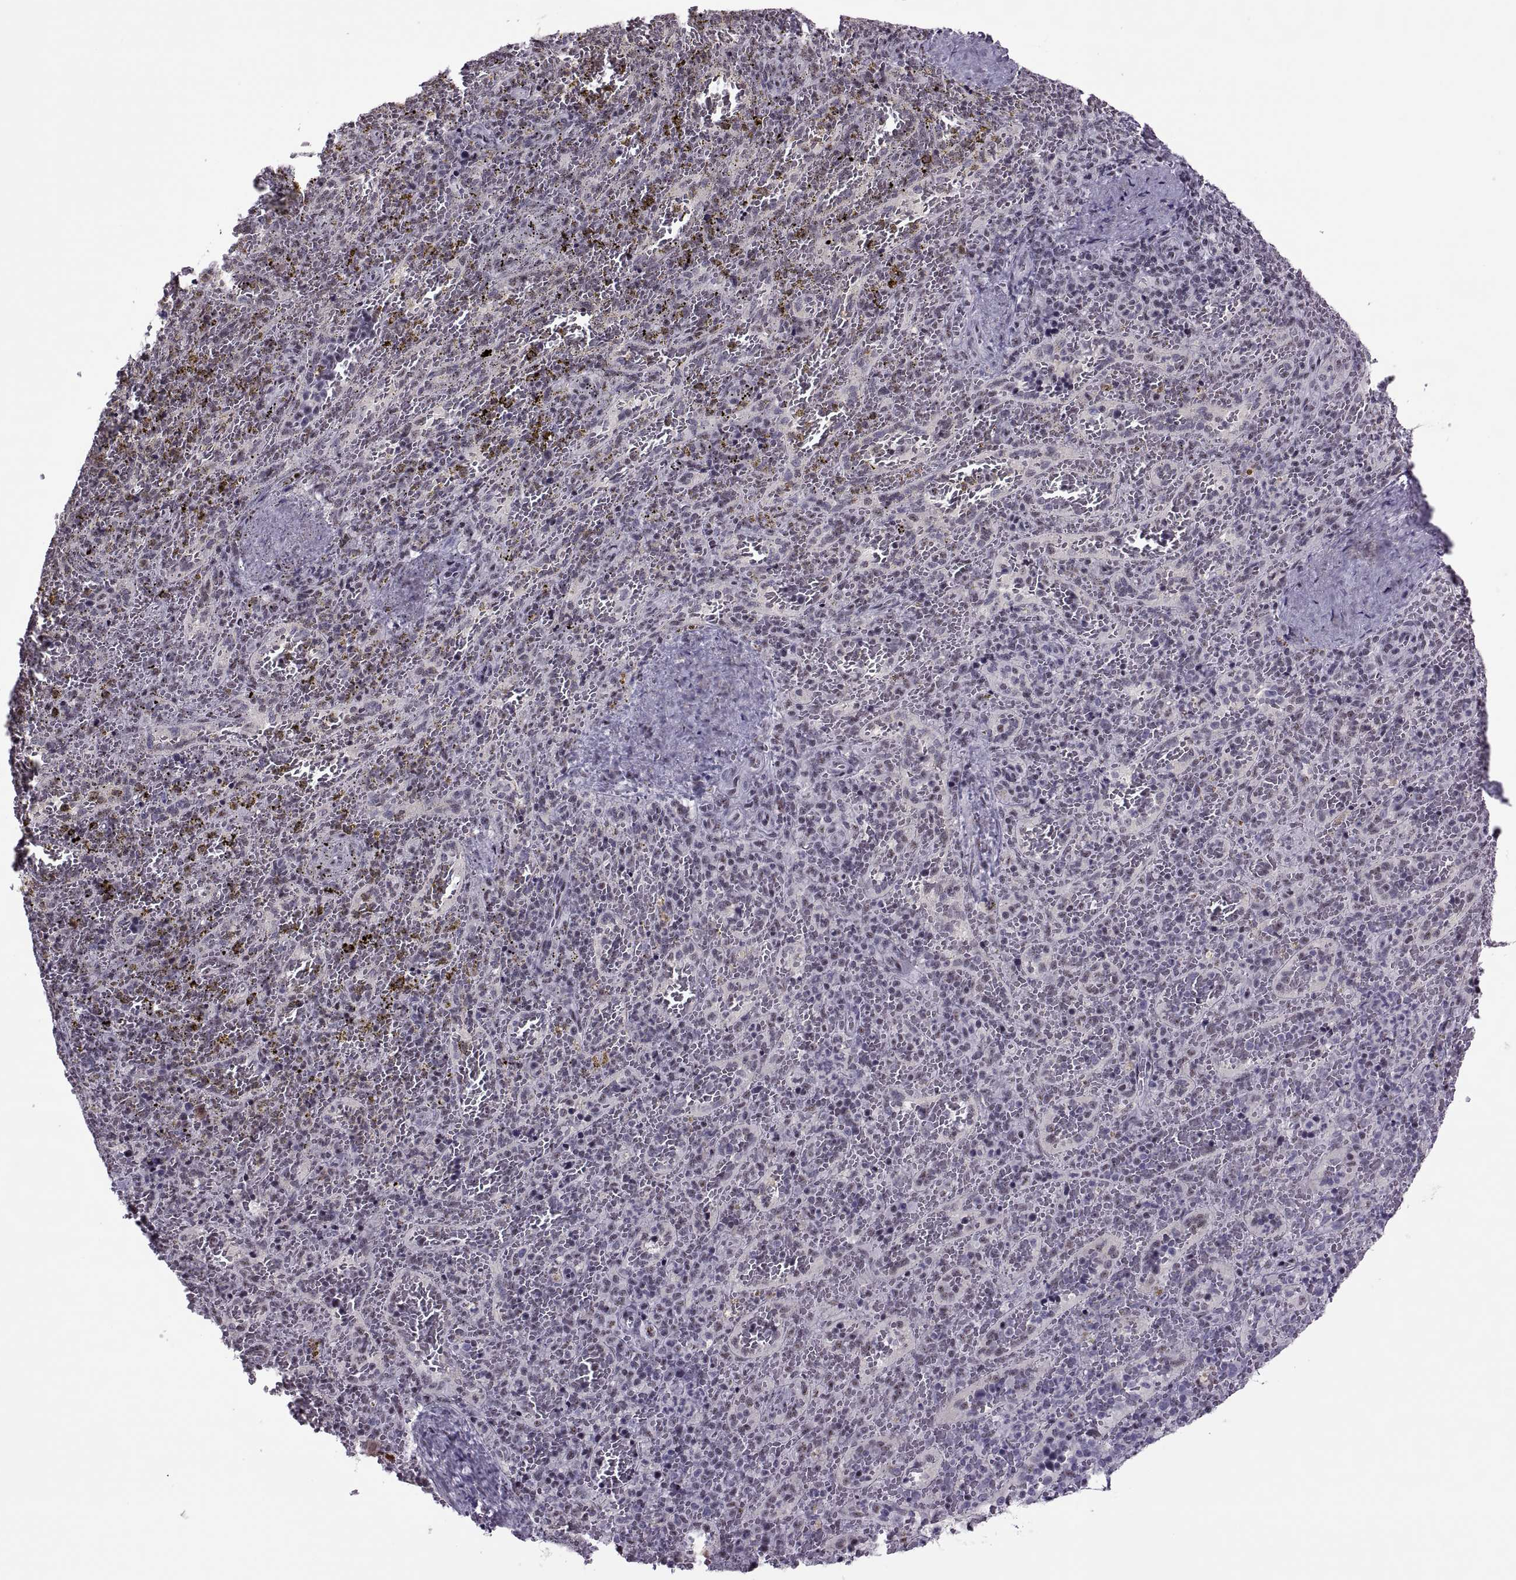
{"staining": {"intensity": "weak", "quantity": "25%-75%", "location": "nuclear"}, "tissue": "spleen", "cell_type": "Cells in red pulp", "image_type": "normal", "snomed": [{"axis": "morphology", "description": "Normal tissue, NOS"}, {"axis": "topography", "description": "Spleen"}], "caption": "Normal spleen shows weak nuclear expression in about 25%-75% of cells in red pulp, visualized by immunohistochemistry.", "gene": "MAGEA4", "patient": {"sex": "female", "age": 50}}